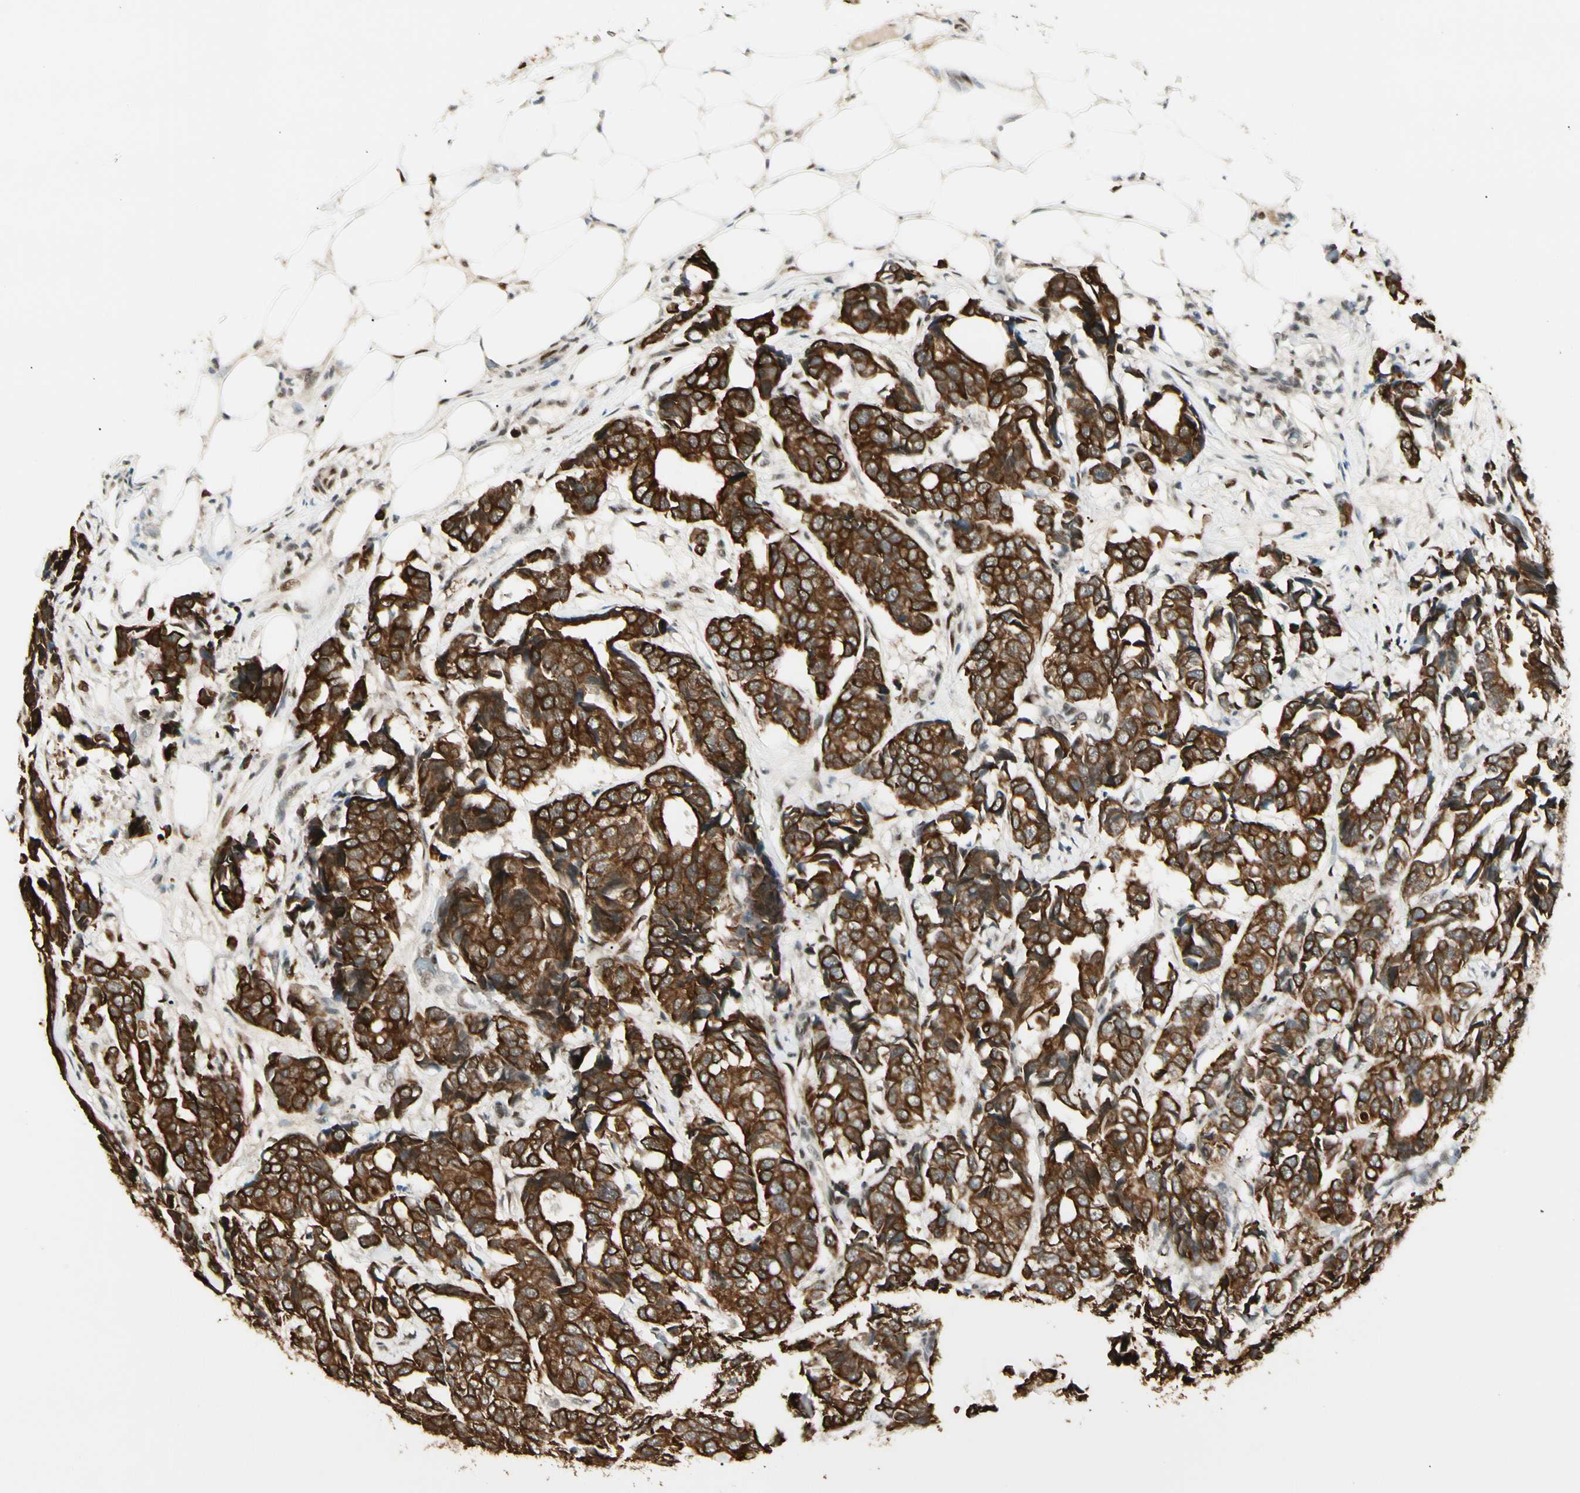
{"staining": {"intensity": "strong", "quantity": ">75%", "location": "cytoplasmic/membranous"}, "tissue": "breast cancer", "cell_type": "Tumor cells", "image_type": "cancer", "snomed": [{"axis": "morphology", "description": "Duct carcinoma"}, {"axis": "topography", "description": "Breast"}], "caption": "Immunohistochemistry histopathology image of neoplastic tissue: breast cancer (infiltrating ductal carcinoma) stained using immunohistochemistry (IHC) shows high levels of strong protein expression localized specifically in the cytoplasmic/membranous of tumor cells, appearing as a cytoplasmic/membranous brown color.", "gene": "ATXN1", "patient": {"sex": "female", "age": 87}}